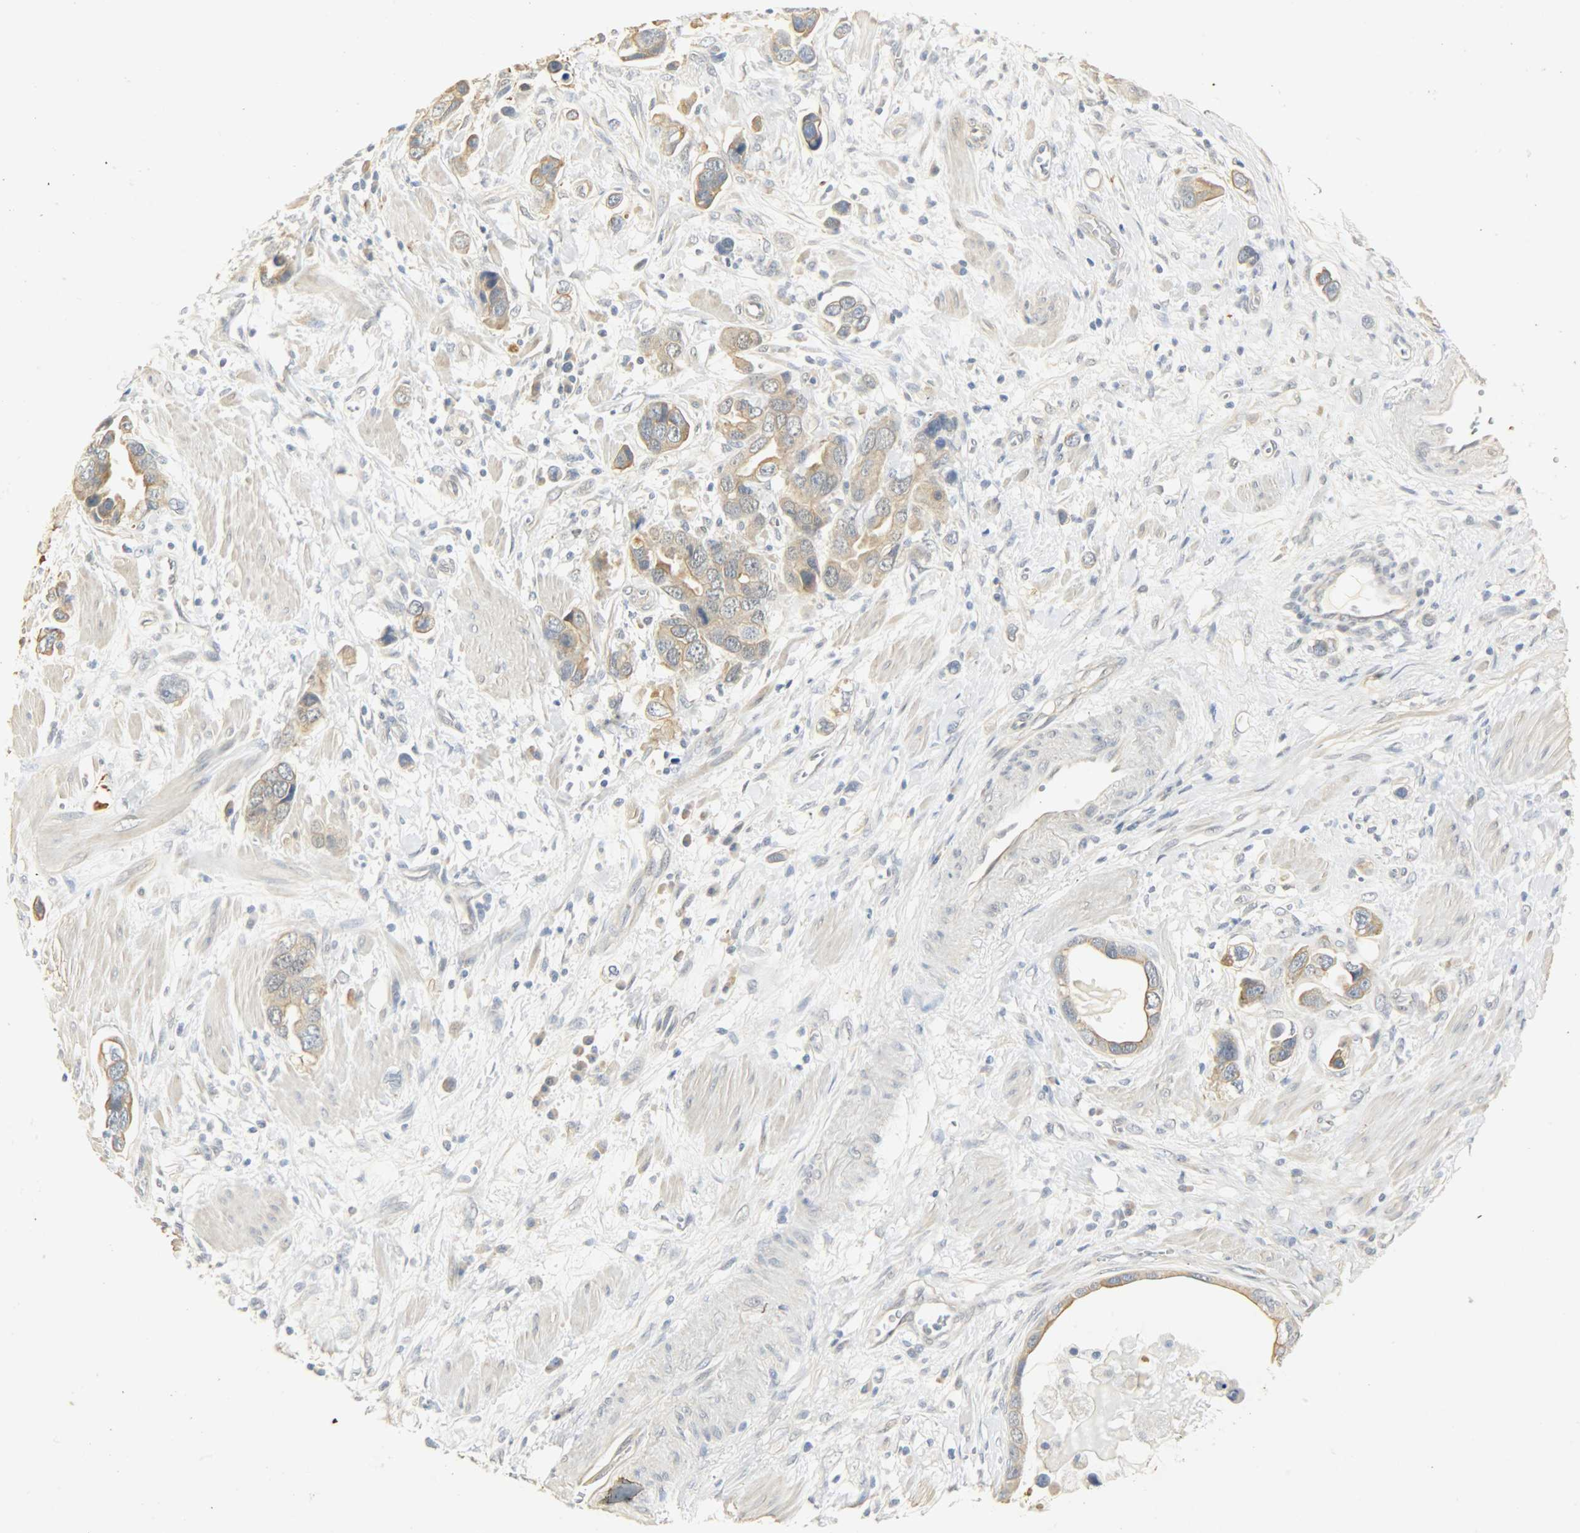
{"staining": {"intensity": "moderate", "quantity": ">75%", "location": "cytoplasmic/membranous"}, "tissue": "stomach cancer", "cell_type": "Tumor cells", "image_type": "cancer", "snomed": [{"axis": "morphology", "description": "Adenocarcinoma, NOS"}, {"axis": "topography", "description": "Stomach, lower"}], "caption": "Human adenocarcinoma (stomach) stained with a brown dye reveals moderate cytoplasmic/membranous positive positivity in about >75% of tumor cells.", "gene": "USP13", "patient": {"sex": "female", "age": 93}}